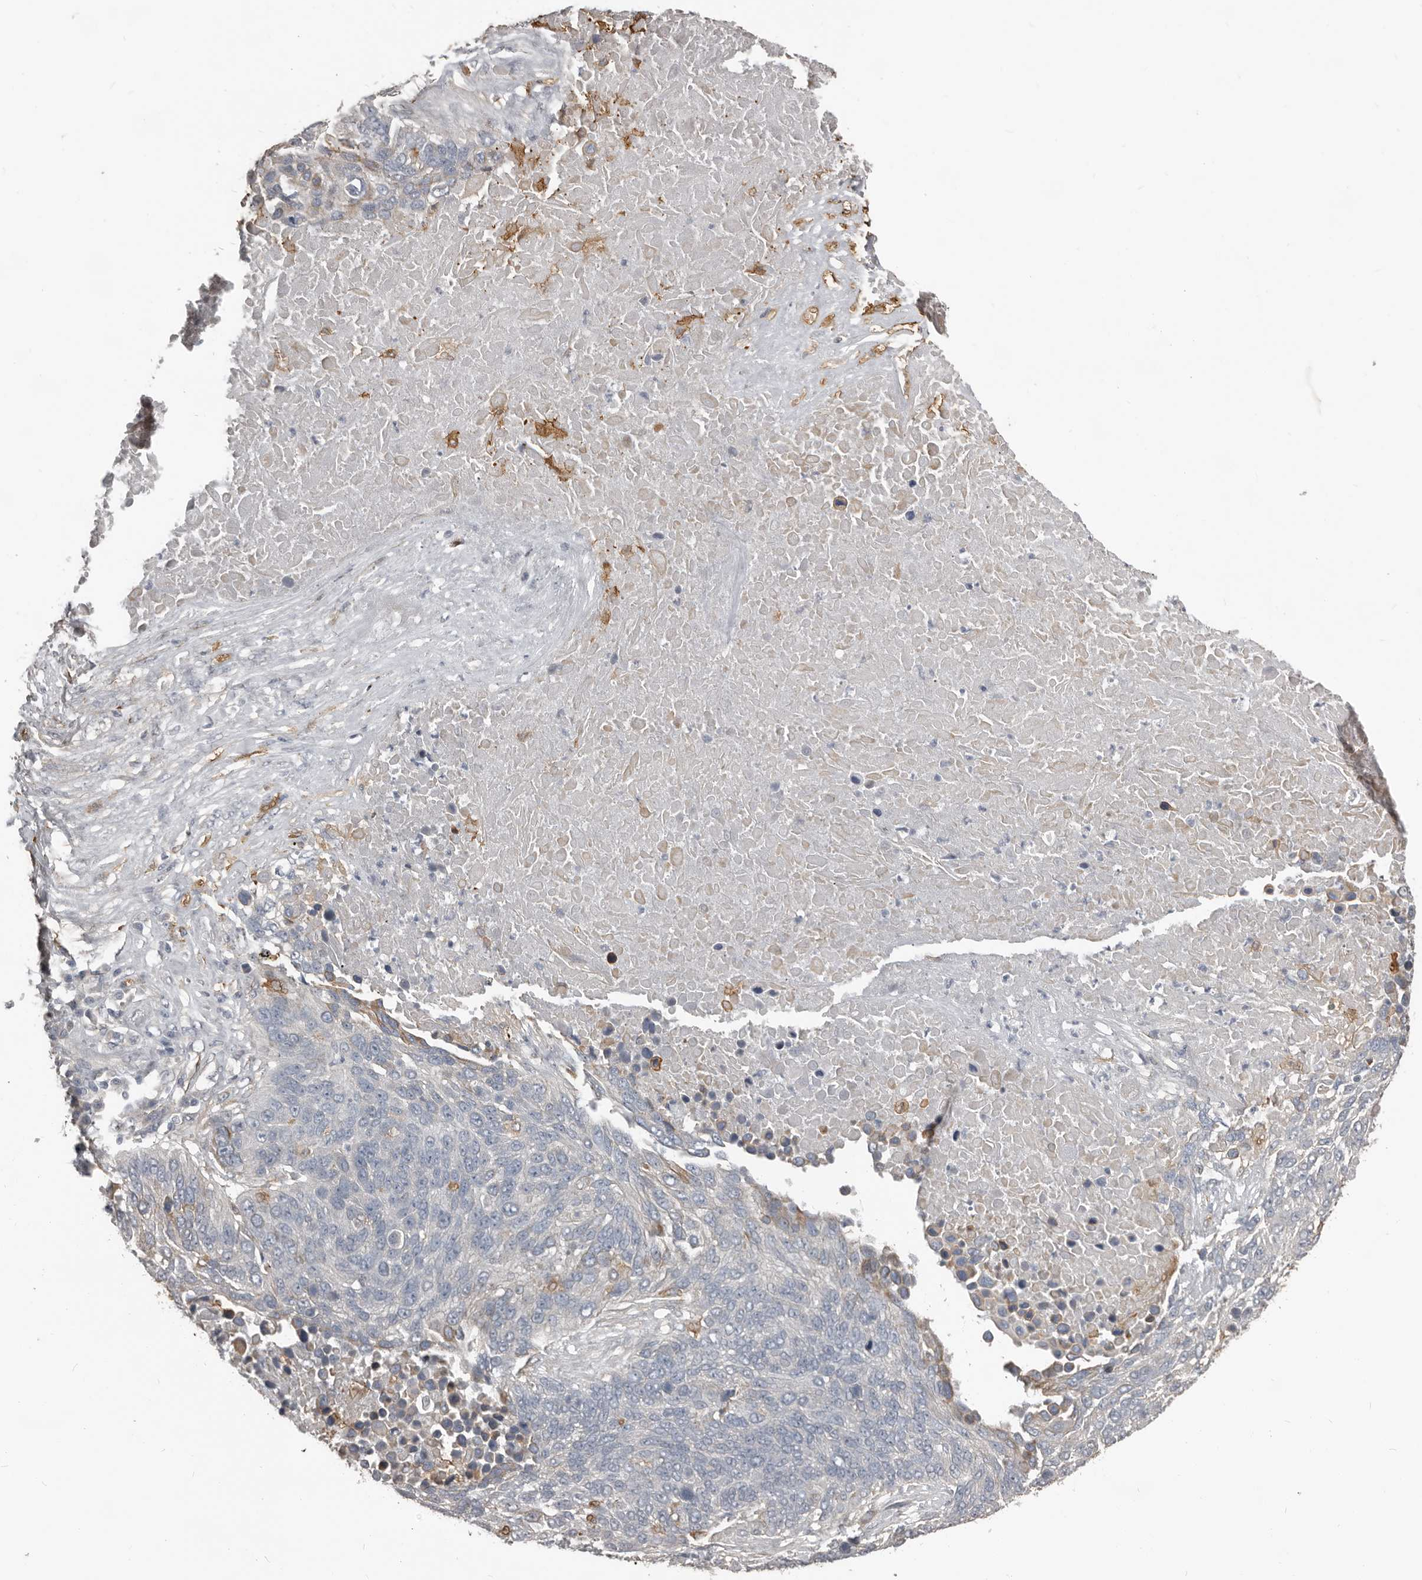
{"staining": {"intensity": "negative", "quantity": "none", "location": "none"}, "tissue": "lung cancer", "cell_type": "Tumor cells", "image_type": "cancer", "snomed": [{"axis": "morphology", "description": "Squamous cell carcinoma, NOS"}, {"axis": "topography", "description": "Lung"}], "caption": "Protein analysis of lung cancer (squamous cell carcinoma) shows no significant staining in tumor cells.", "gene": "KCNJ8", "patient": {"sex": "male", "age": 66}}